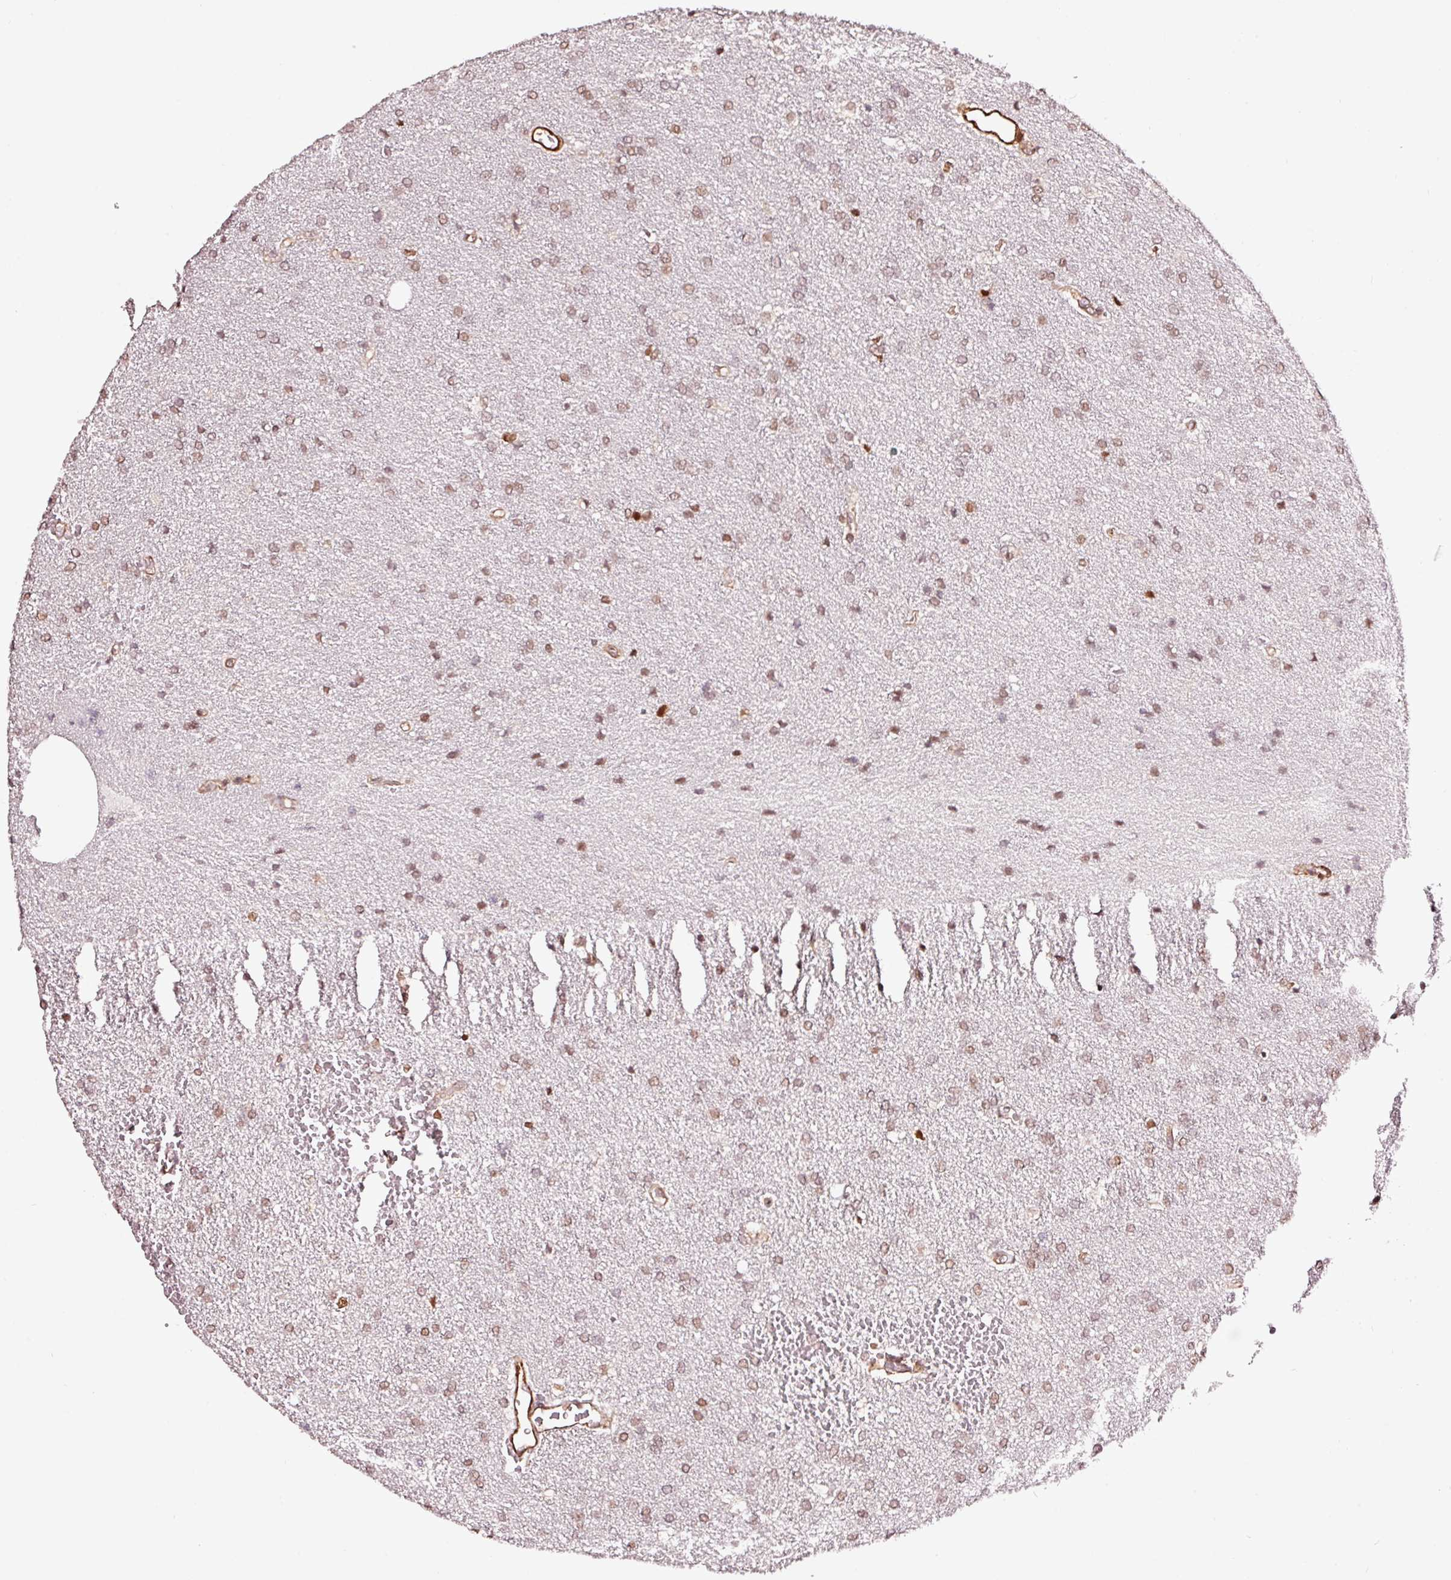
{"staining": {"intensity": "weak", "quantity": ">75%", "location": "nuclear"}, "tissue": "glioma", "cell_type": "Tumor cells", "image_type": "cancer", "snomed": [{"axis": "morphology", "description": "Glioma, malignant, Low grade"}, {"axis": "topography", "description": "Brain"}], "caption": "IHC image of human malignant glioma (low-grade) stained for a protein (brown), which demonstrates low levels of weak nuclear expression in about >75% of tumor cells.", "gene": "TPM1", "patient": {"sex": "female", "age": 34}}